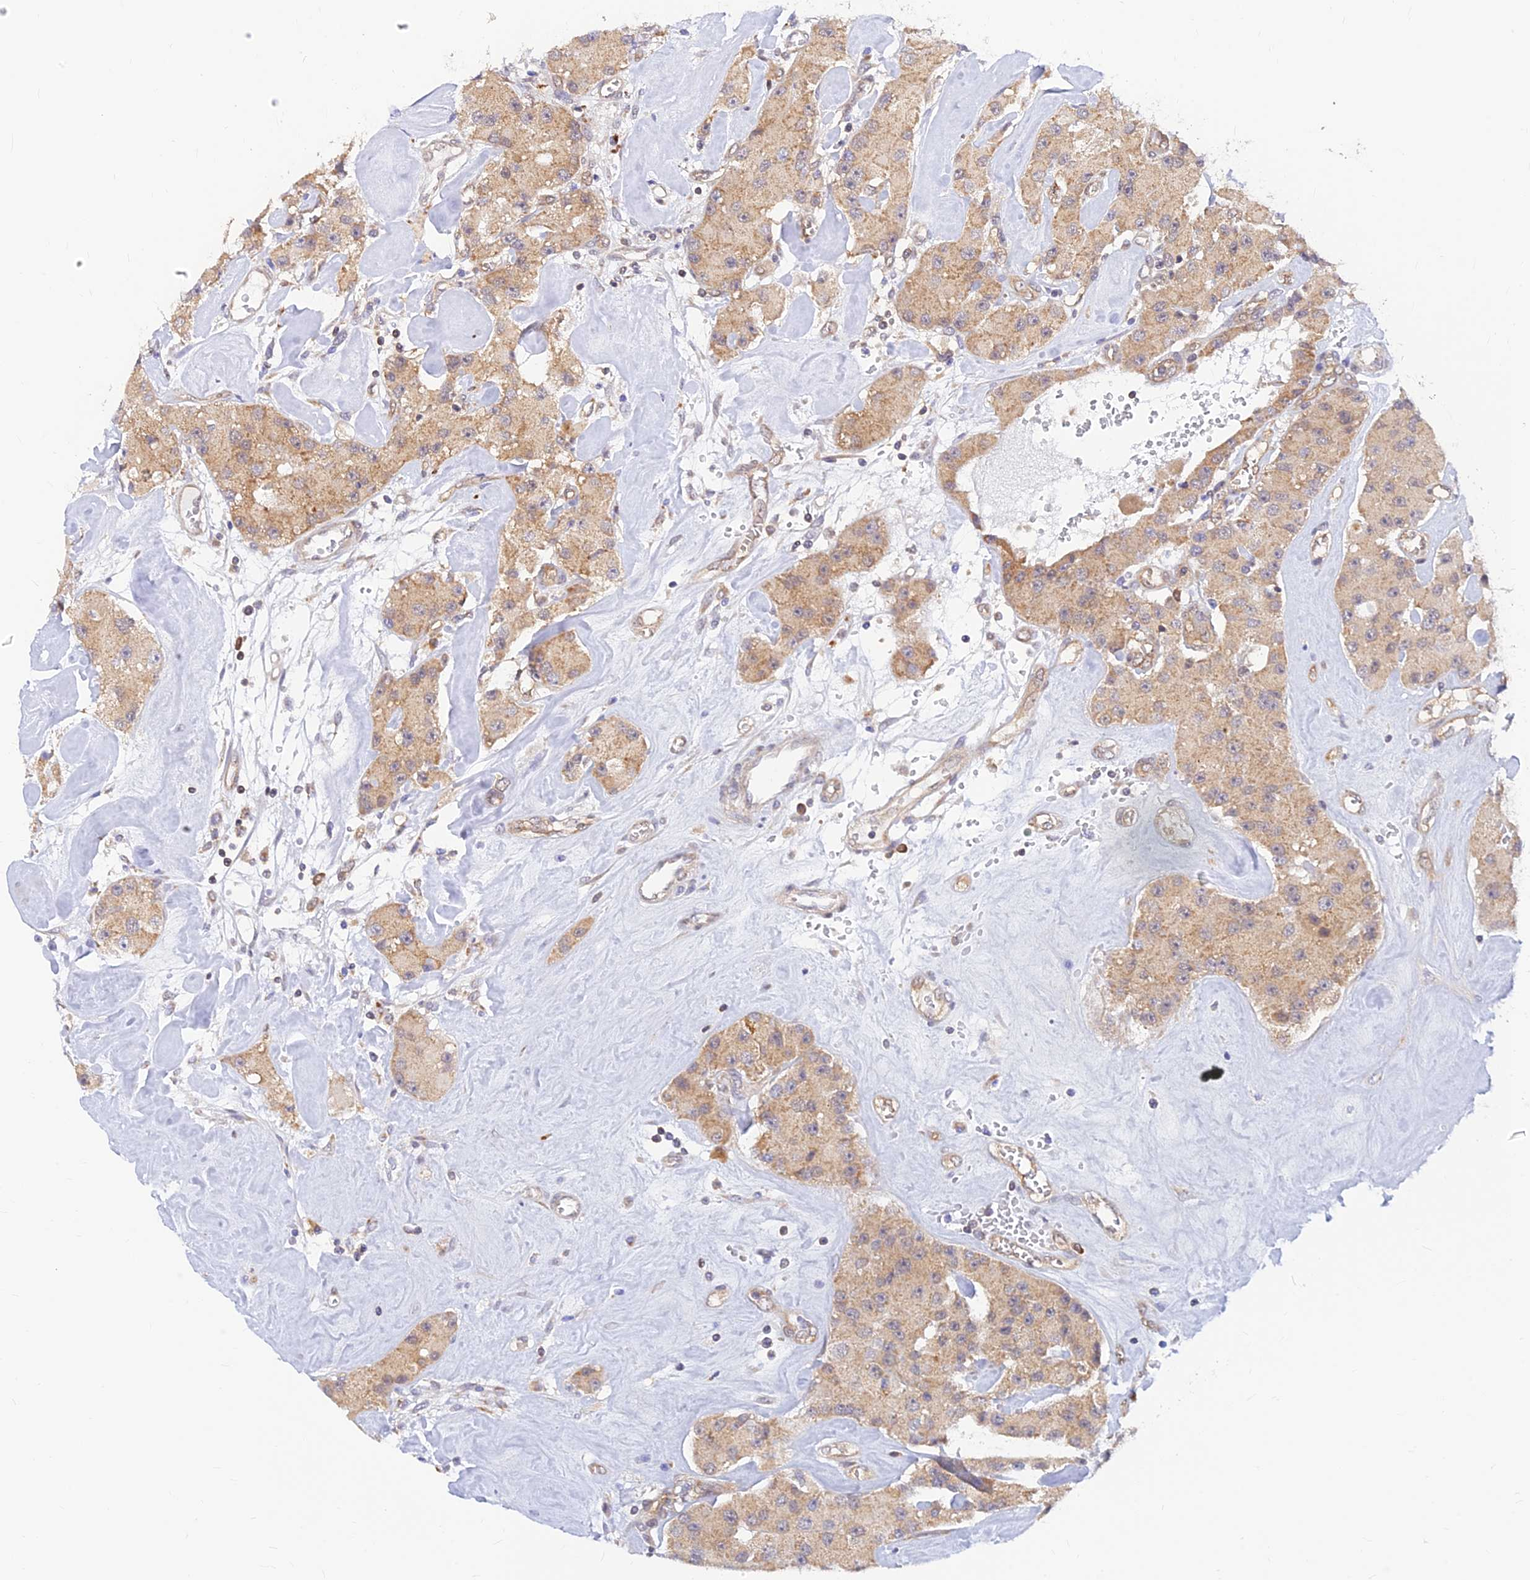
{"staining": {"intensity": "weak", "quantity": ">75%", "location": "cytoplasmic/membranous"}, "tissue": "carcinoid", "cell_type": "Tumor cells", "image_type": "cancer", "snomed": [{"axis": "morphology", "description": "Carcinoid, malignant, NOS"}, {"axis": "topography", "description": "Pancreas"}], "caption": "Weak cytoplasmic/membranous staining for a protein is present in approximately >75% of tumor cells of carcinoid (malignant) using immunohistochemistry (IHC).", "gene": "LYSMD2", "patient": {"sex": "male", "age": 41}}